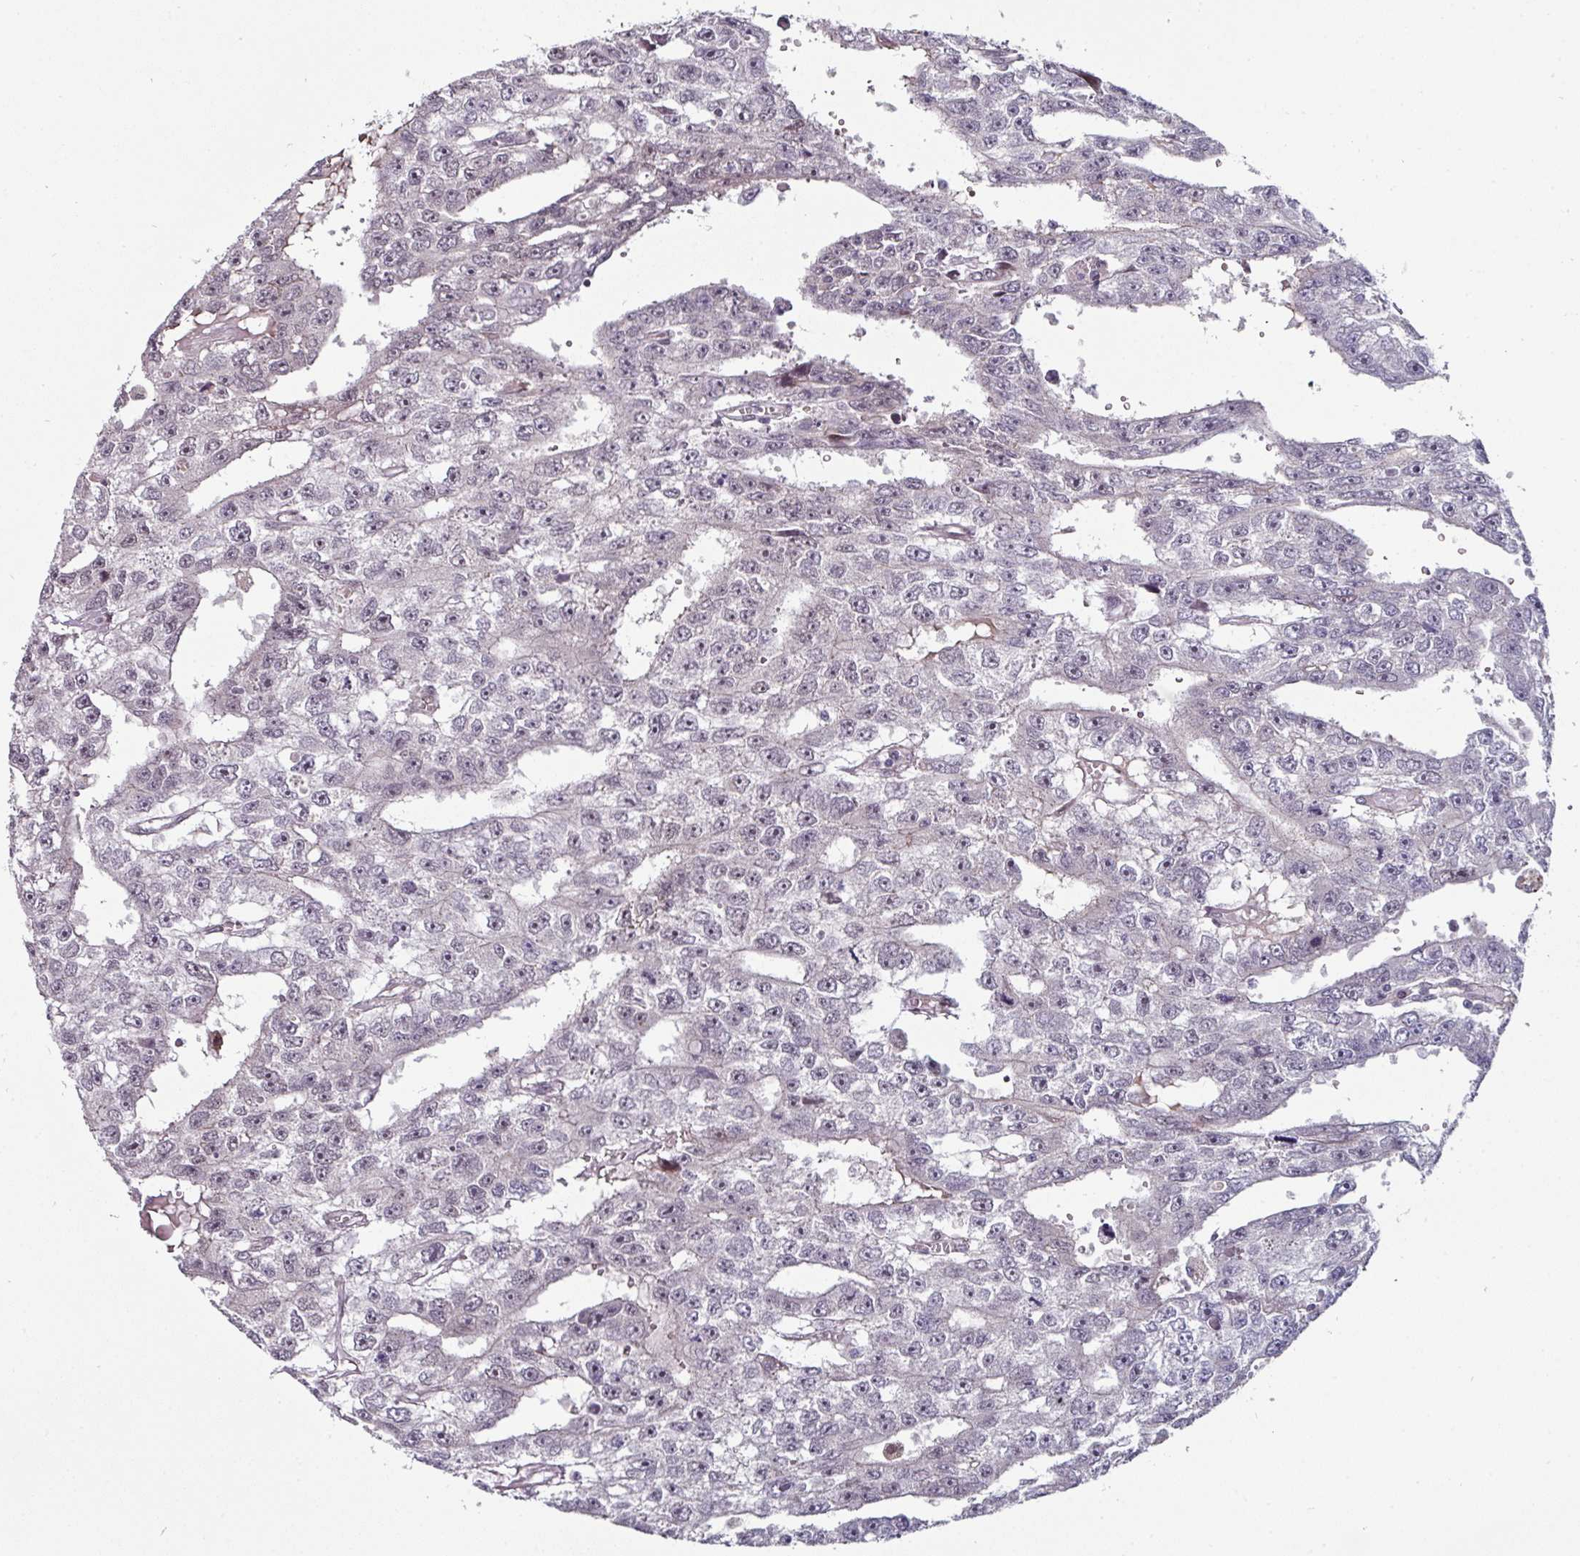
{"staining": {"intensity": "negative", "quantity": "none", "location": "none"}, "tissue": "testis cancer", "cell_type": "Tumor cells", "image_type": "cancer", "snomed": [{"axis": "morphology", "description": "Carcinoma, Embryonal, NOS"}, {"axis": "topography", "description": "Testis"}], "caption": "IHC photomicrograph of neoplastic tissue: testis cancer stained with DAB reveals no significant protein staining in tumor cells.", "gene": "SWSAP1", "patient": {"sex": "male", "age": 20}}